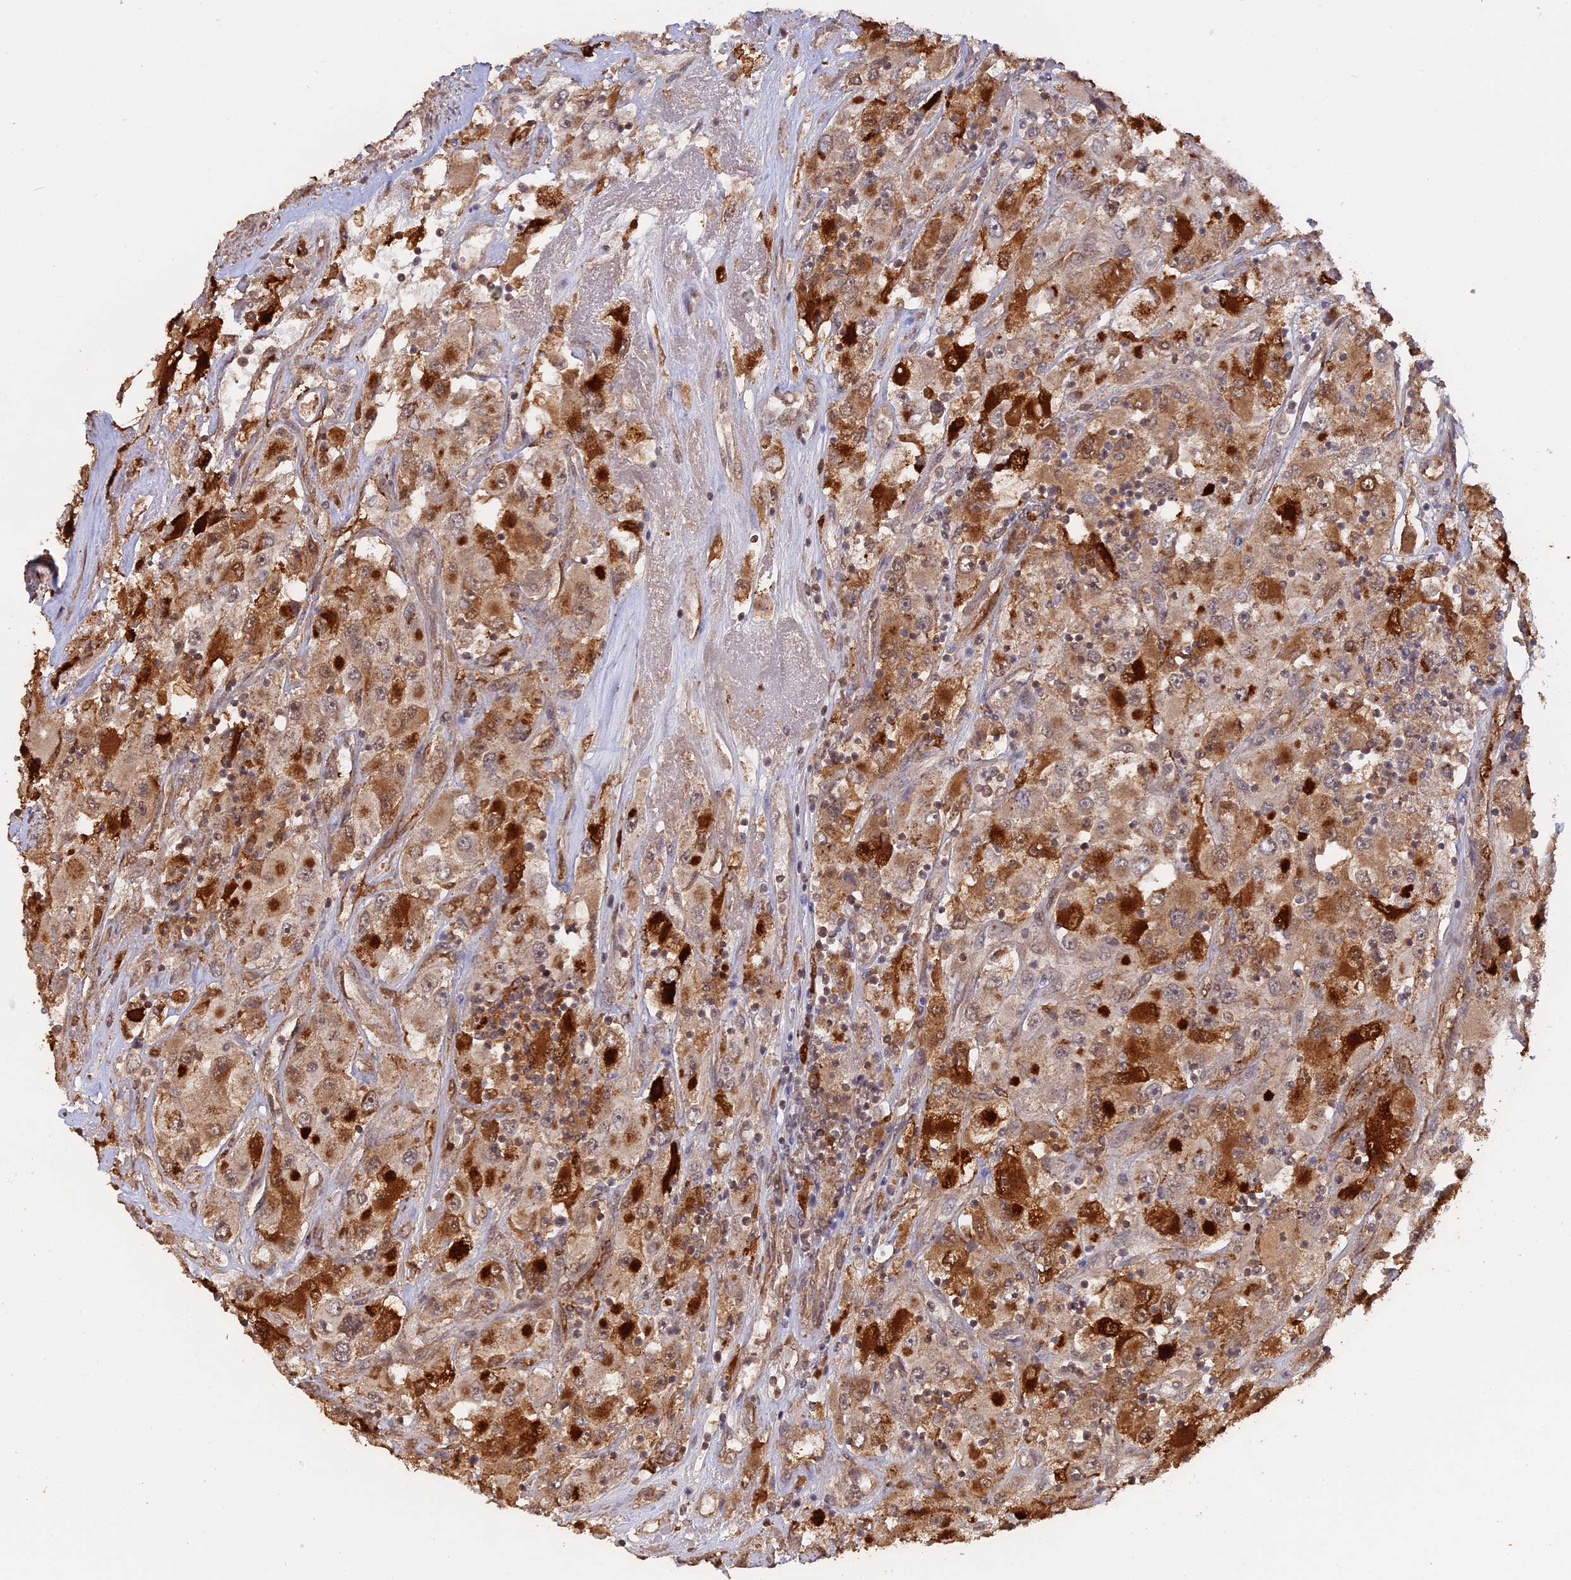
{"staining": {"intensity": "strong", "quantity": ">75%", "location": "cytoplasmic/membranous"}, "tissue": "renal cancer", "cell_type": "Tumor cells", "image_type": "cancer", "snomed": [{"axis": "morphology", "description": "Adenocarcinoma, NOS"}, {"axis": "topography", "description": "Kidney"}], "caption": "Renal cancer (adenocarcinoma) tissue displays strong cytoplasmic/membranous expression in approximately >75% of tumor cells (Stains: DAB in brown, nuclei in blue, Microscopy: brightfield microscopy at high magnification).", "gene": "FAM210B", "patient": {"sex": "female", "age": 52}}